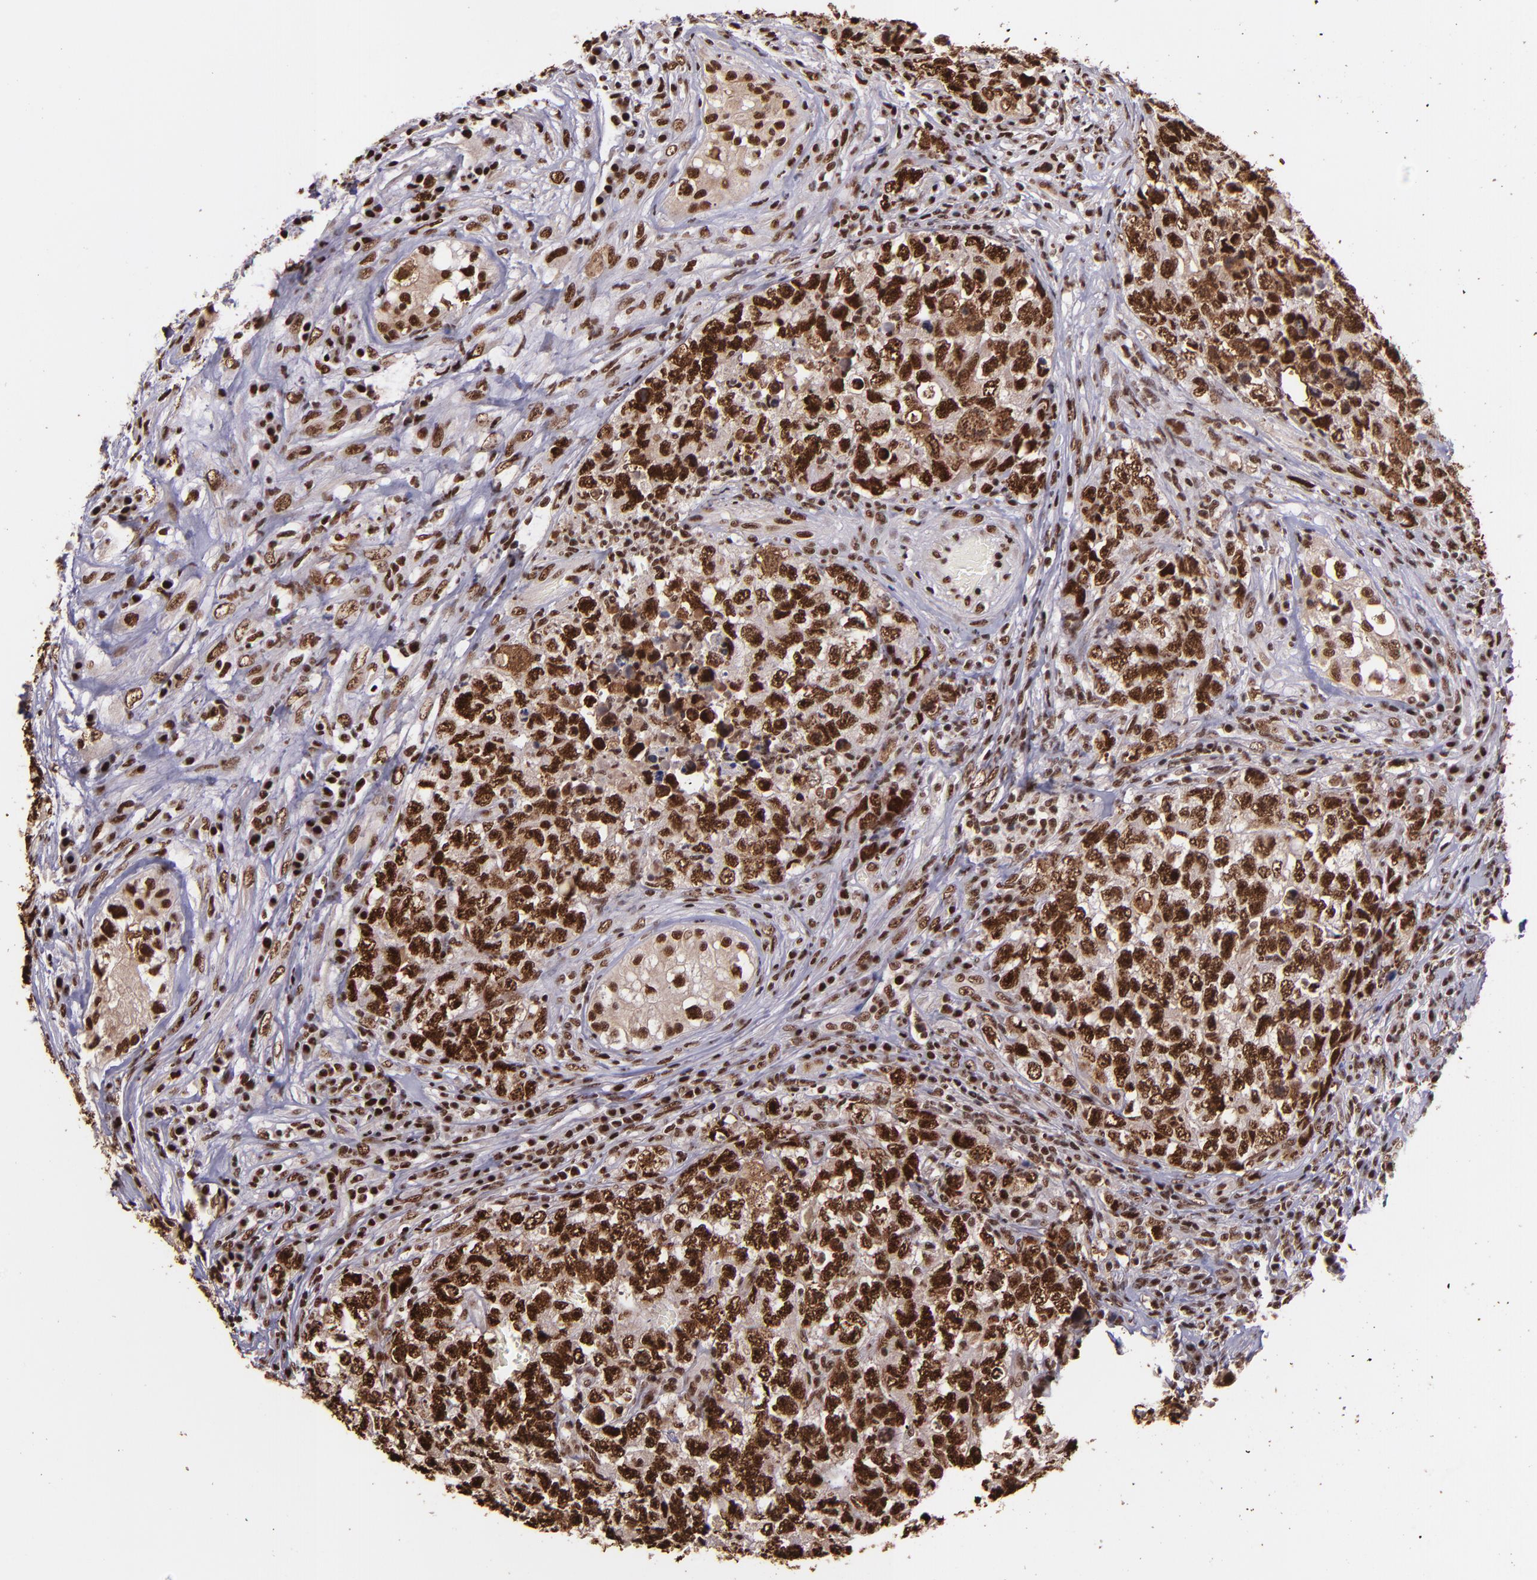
{"staining": {"intensity": "strong", "quantity": ">75%", "location": "cytoplasmic/membranous,nuclear"}, "tissue": "testis cancer", "cell_type": "Tumor cells", "image_type": "cancer", "snomed": [{"axis": "morphology", "description": "Carcinoma, Embryonal, NOS"}, {"axis": "topography", "description": "Testis"}], "caption": "A micrograph of human testis cancer (embryonal carcinoma) stained for a protein shows strong cytoplasmic/membranous and nuclear brown staining in tumor cells. (Brightfield microscopy of DAB IHC at high magnification).", "gene": "PQBP1", "patient": {"sex": "male", "age": 31}}